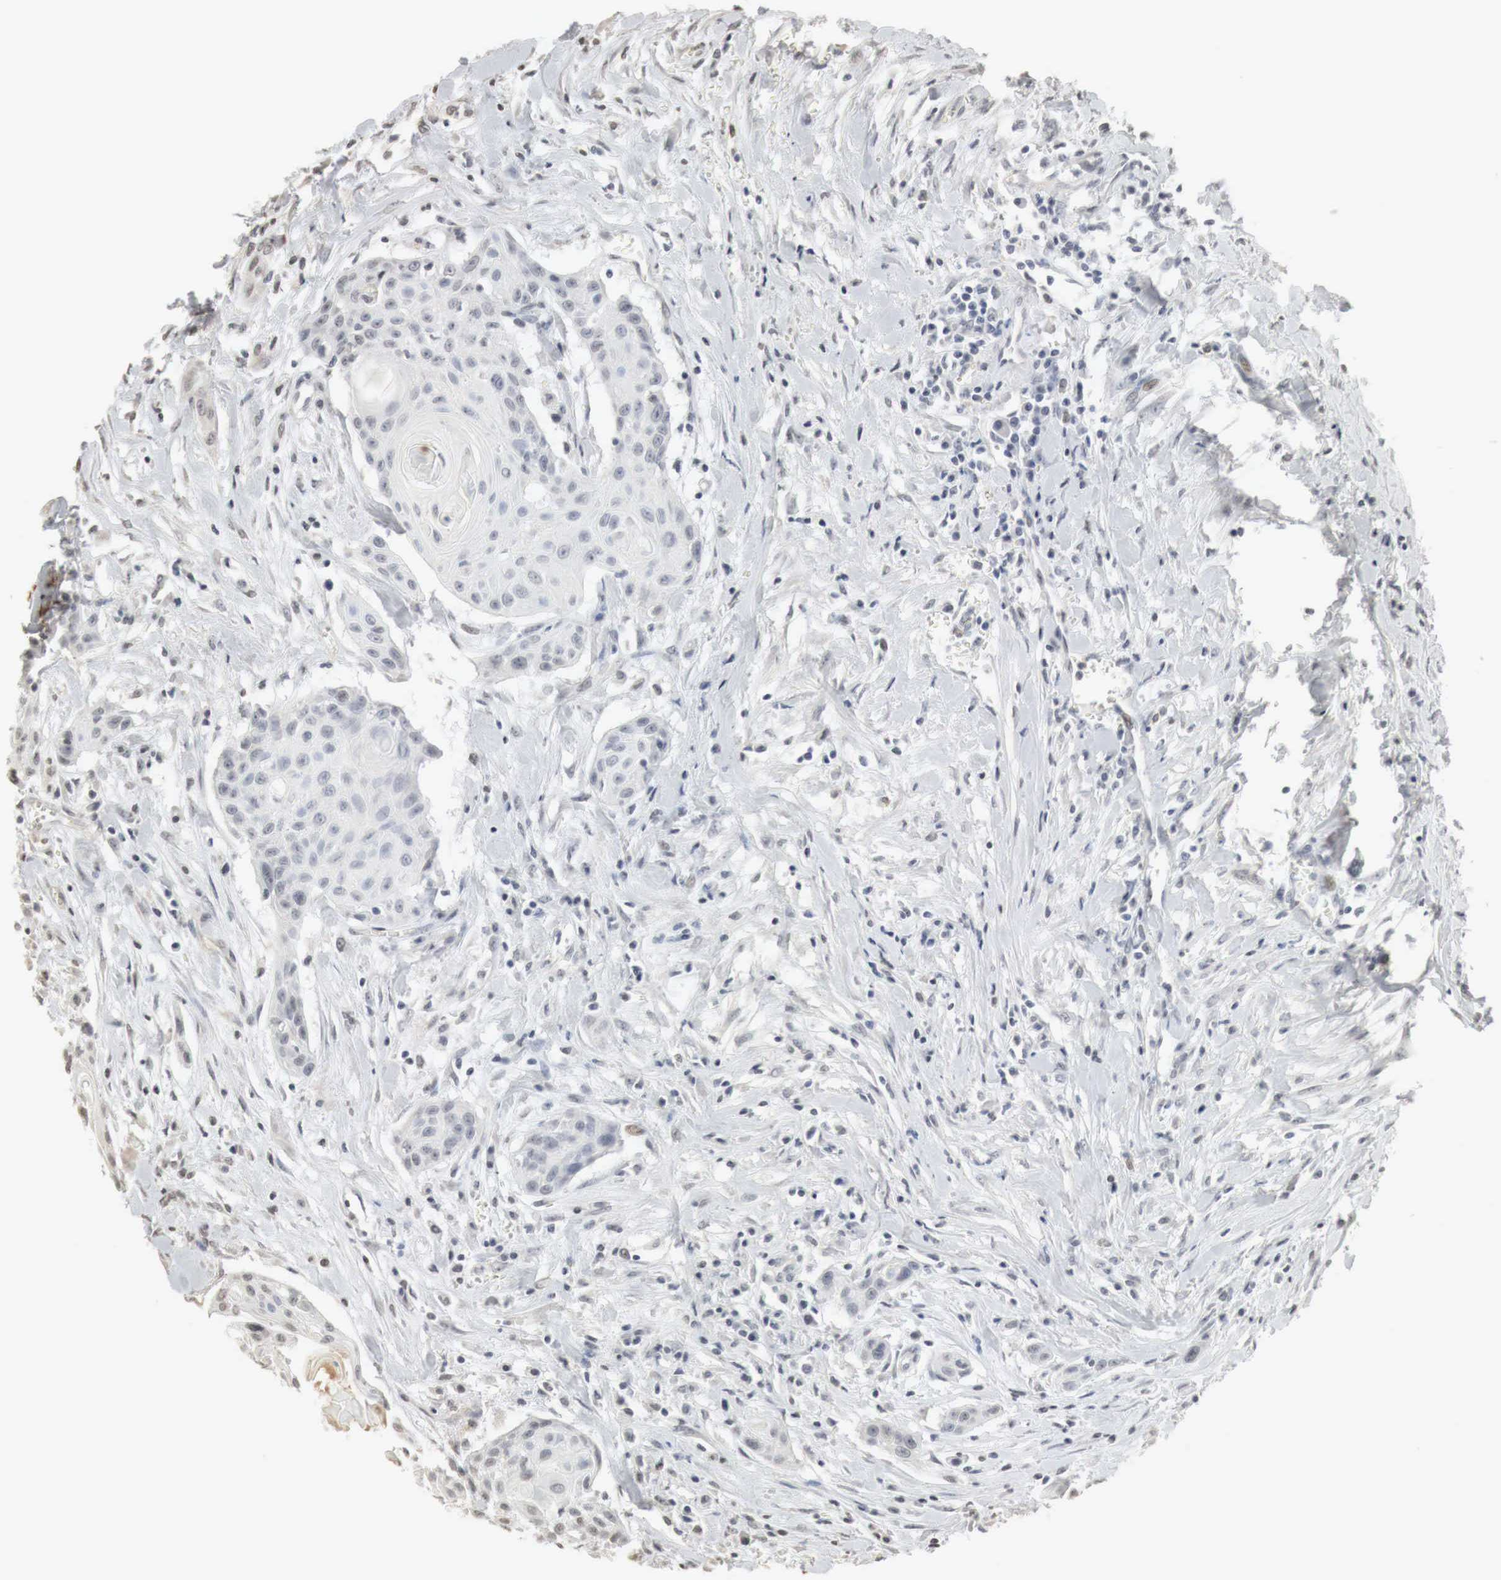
{"staining": {"intensity": "negative", "quantity": "none", "location": "none"}, "tissue": "head and neck cancer", "cell_type": "Tumor cells", "image_type": "cancer", "snomed": [{"axis": "morphology", "description": "Squamous cell carcinoma, NOS"}, {"axis": "morphology", "description": "Squamous cell carcinoma, metastatic, NOS"}, {"axis": "topography", "description": "Lymph node"}, {"axis": "topography", "description": "Salivary gland"}, {"axis": "topography", "description": "Head-Neck"}], "caption": "Tumor cells show no significant expression in head and neck metastatic squamous cell carcinoma.", "gene": "ERBB4", "patient": {"sex": "female", "age": 74}}